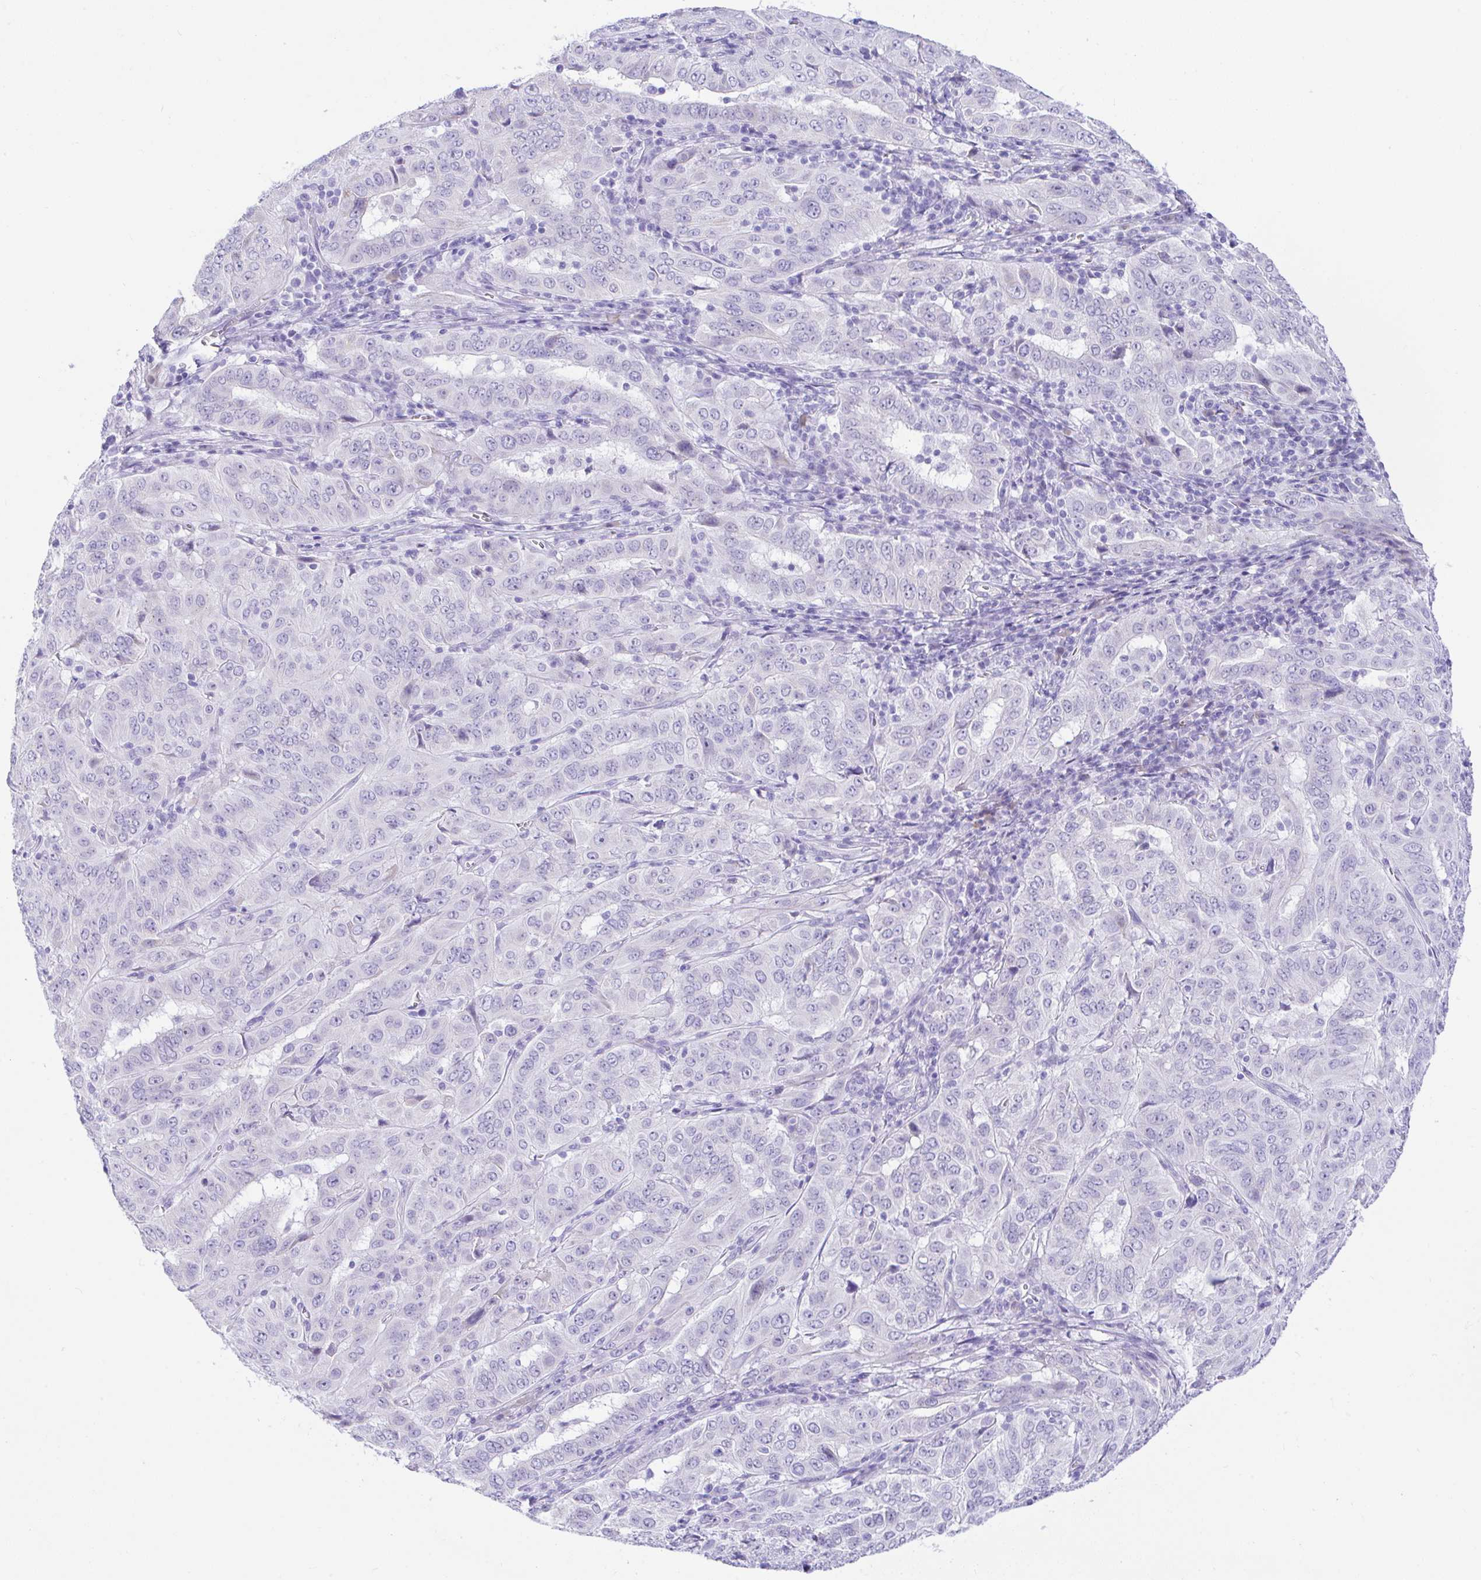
{"staining": {"intensity": "negative", "quantity": "none", "location": "none"}, "tissue": "pancreatic cancer", "cell_type": "Tumor cells", "image_type": "cancer", "snomed": [{"axis": "morphology", "description": "Adenocarcinoma, NOS"}, {"axis": "topography", "description": "Pancreas"}], "caption": "Protein analysis of adenocarcinoma (pancreatic) demonstrates no significant expression in tumor cells.", "gene": "SEL1L2", "patient": {"sex": "male", "age": 63}}